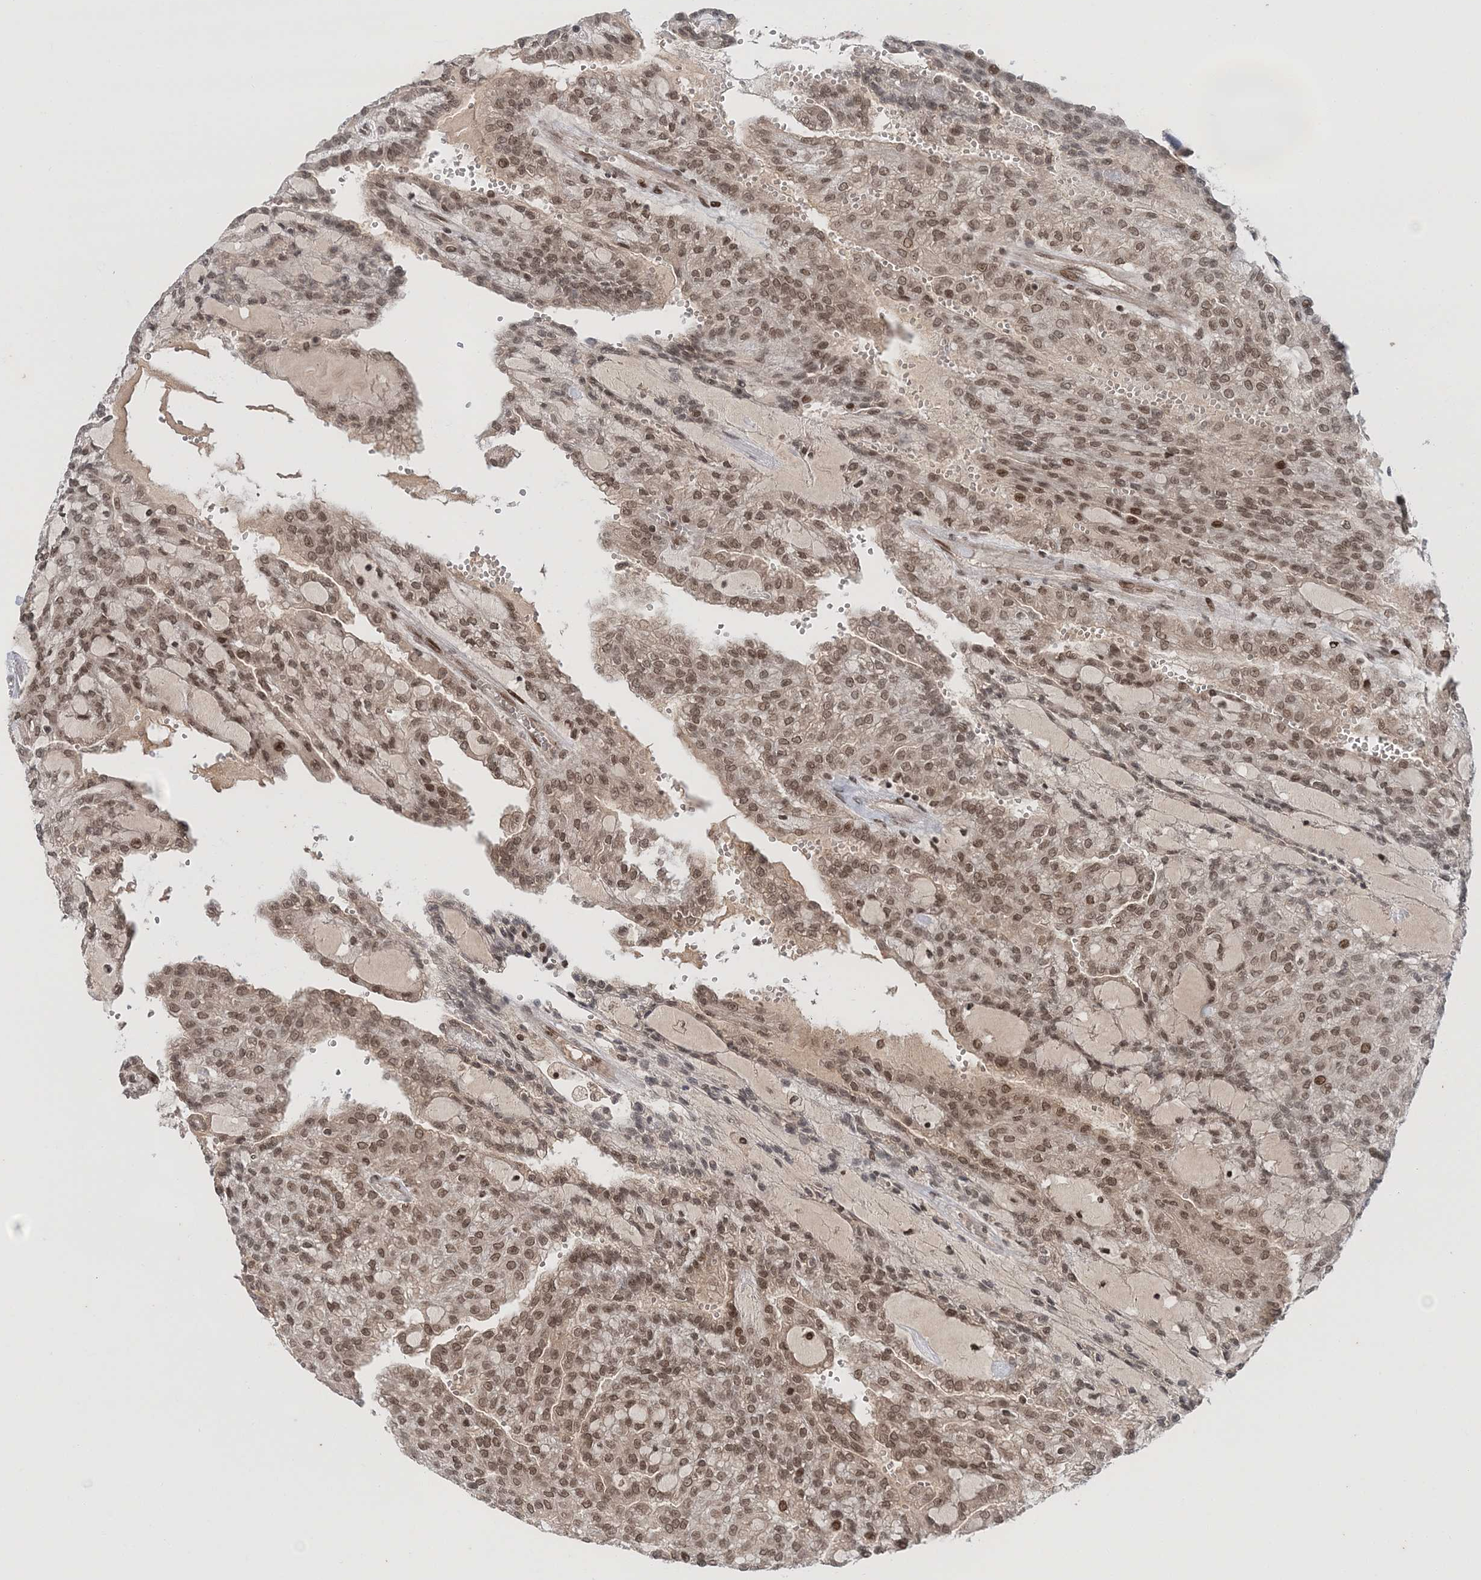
{"staining": {"intensity": "moderate", "quantity": ">75%", "location": "nuclear"}, "tissue": "renal cancer", "cell_type": "Tumor cells", "image_type": "cancer", "snomed": [{"axis": "morphology", "description": "Adenocarcinoma, NOS"}, {"axis": "topography", "description": "Kidney"}], "caption": "DAB (3,3'-diaminobenzidine) immunohistochemical staining of human renal cancer demonstrates moderate nuclear protein staining in about >75% of tumor cells.", "gene": "NOA1", "patient": {"sex": "male", "age": 63}}